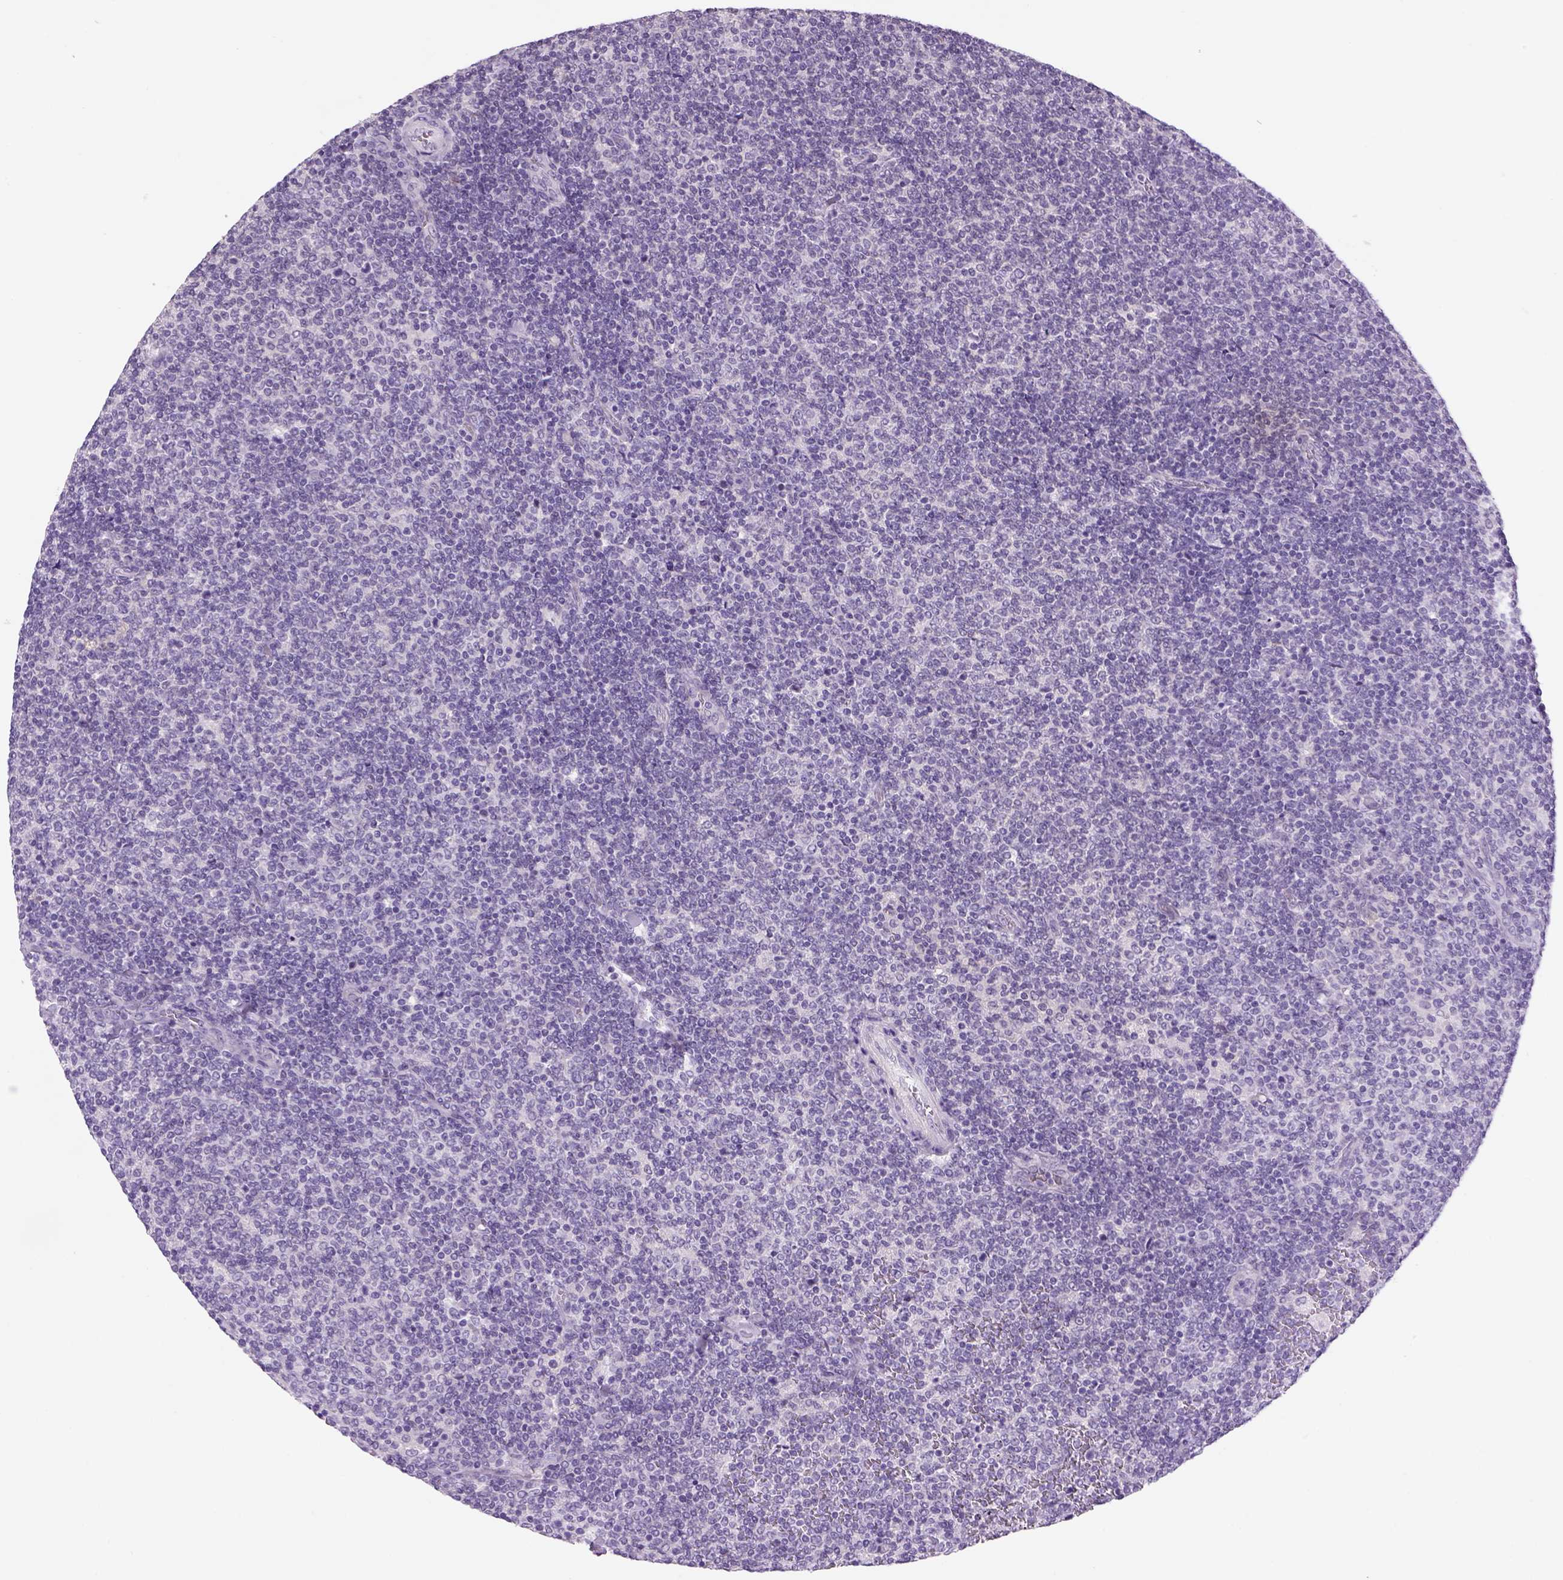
{"staining": {"intensity": "negative", "quantity": "none", "location": "none"}, "tissue": "lymphoma", "cell_type": "Tumor cells", "image_type": "cancer", "snomed": [{"axis": "morphology", "description": "Malignant lymphoma, non-Hodgkin's type, Low grade"}, {"axis": "topography", "description": "Lymph node"}], "caption": "Photomicrograph shows no significant protein expression in tumor cells of lymphoma.", "gene": "DBH", "patient": {"sex": "male", "age": 52}}